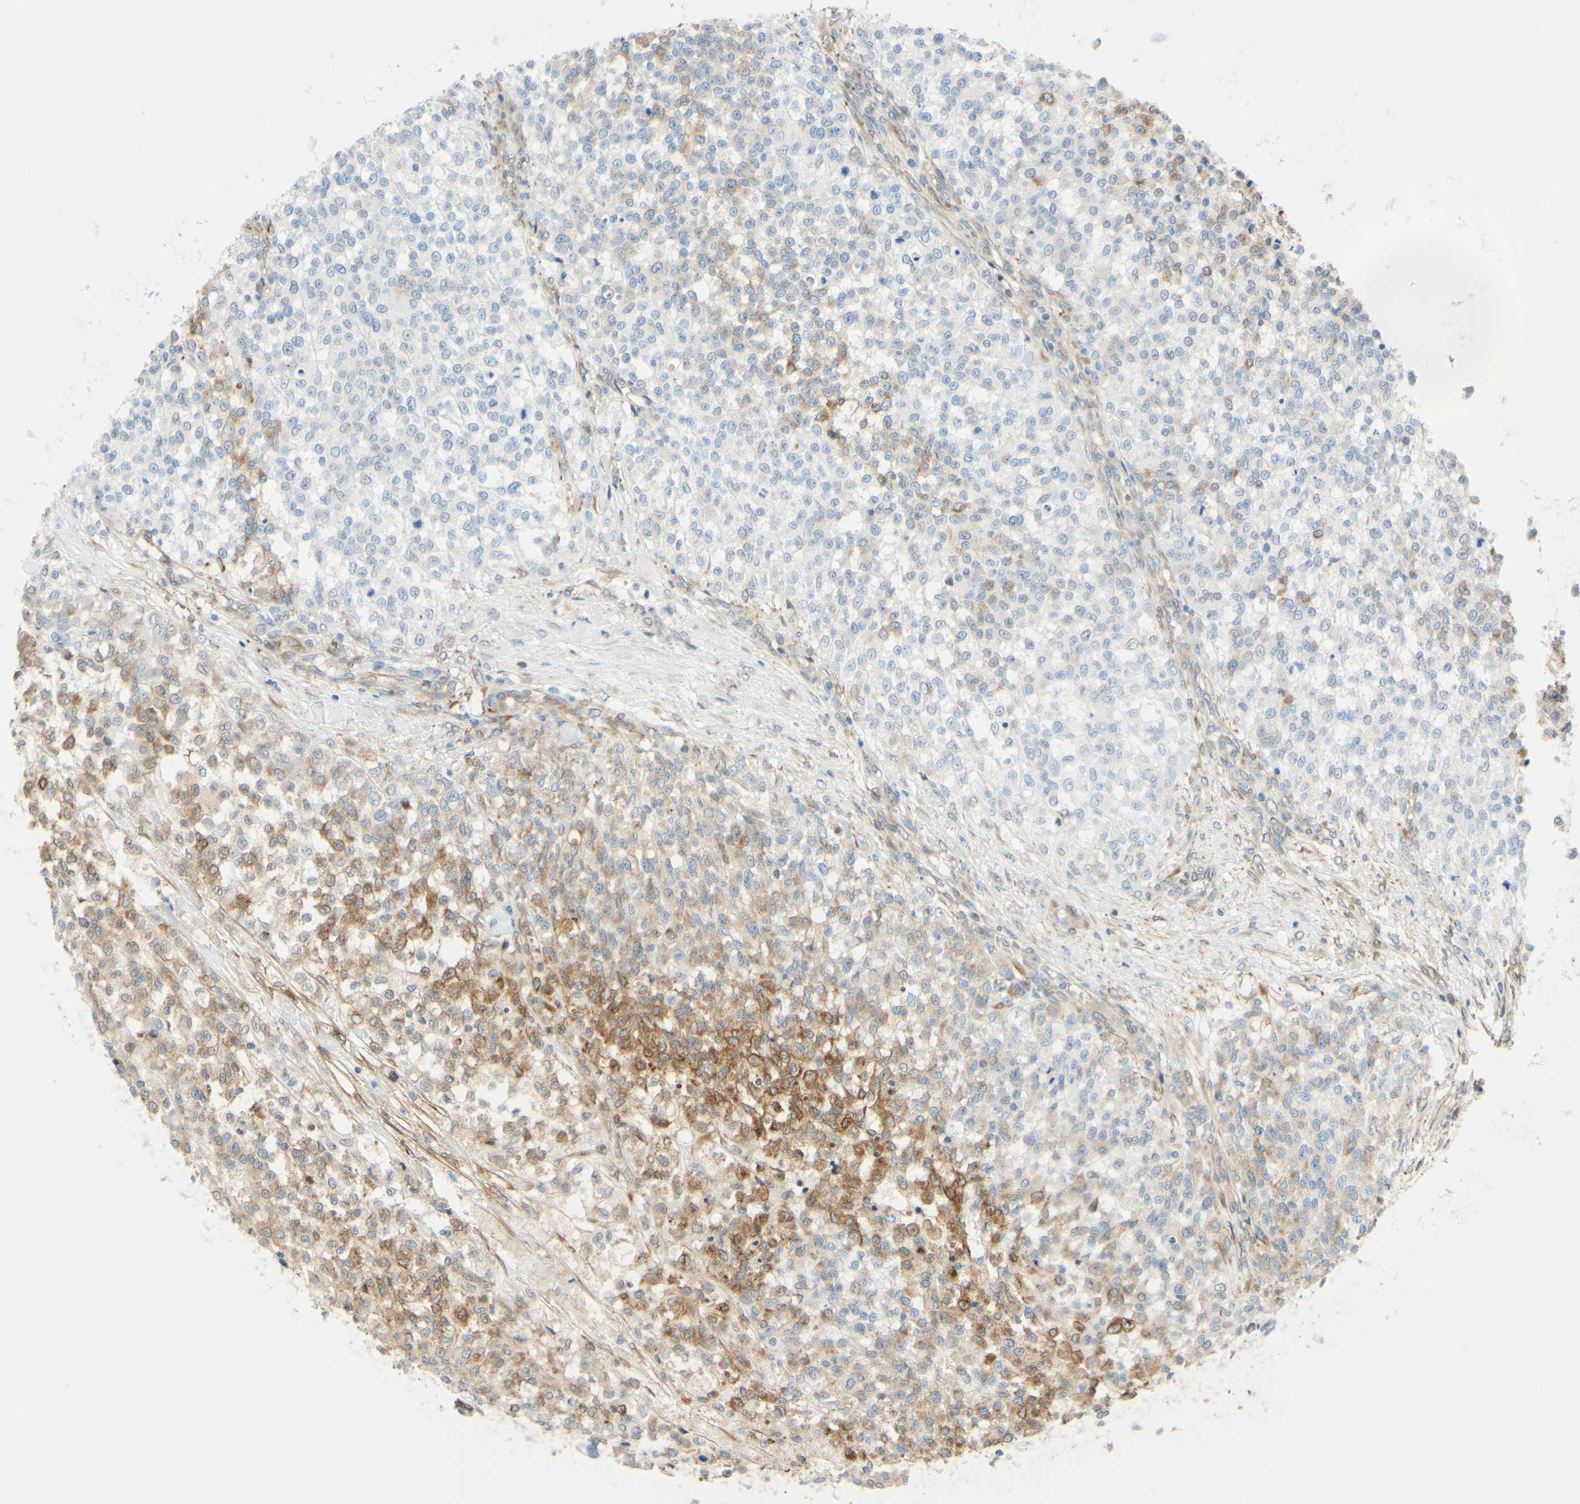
{"staining": {"intensity": "moderate", "quantity": "<25%", "location": "cytoplasmic/membranous,nuclear"}, "tissue": "testis cancer", "cell_type": "Tumor cells", "image_type": "cancer", "snomed": [{"axis": "morphology", "description": "Seminoma, NOS"}, {"axis": "topography", "description": "Testis"}], "caption": "An image of human testis seminoma stained for a protein shows moderate cytoplasmic/membranous and nuclear brown staining in tumor cells. (DAB (3,3'-diaminobenzidine) IHC with brightfield microscopy, high magnification).", "gene": "ENDOD1", "patient": {"sex": "male", "age": 59}}